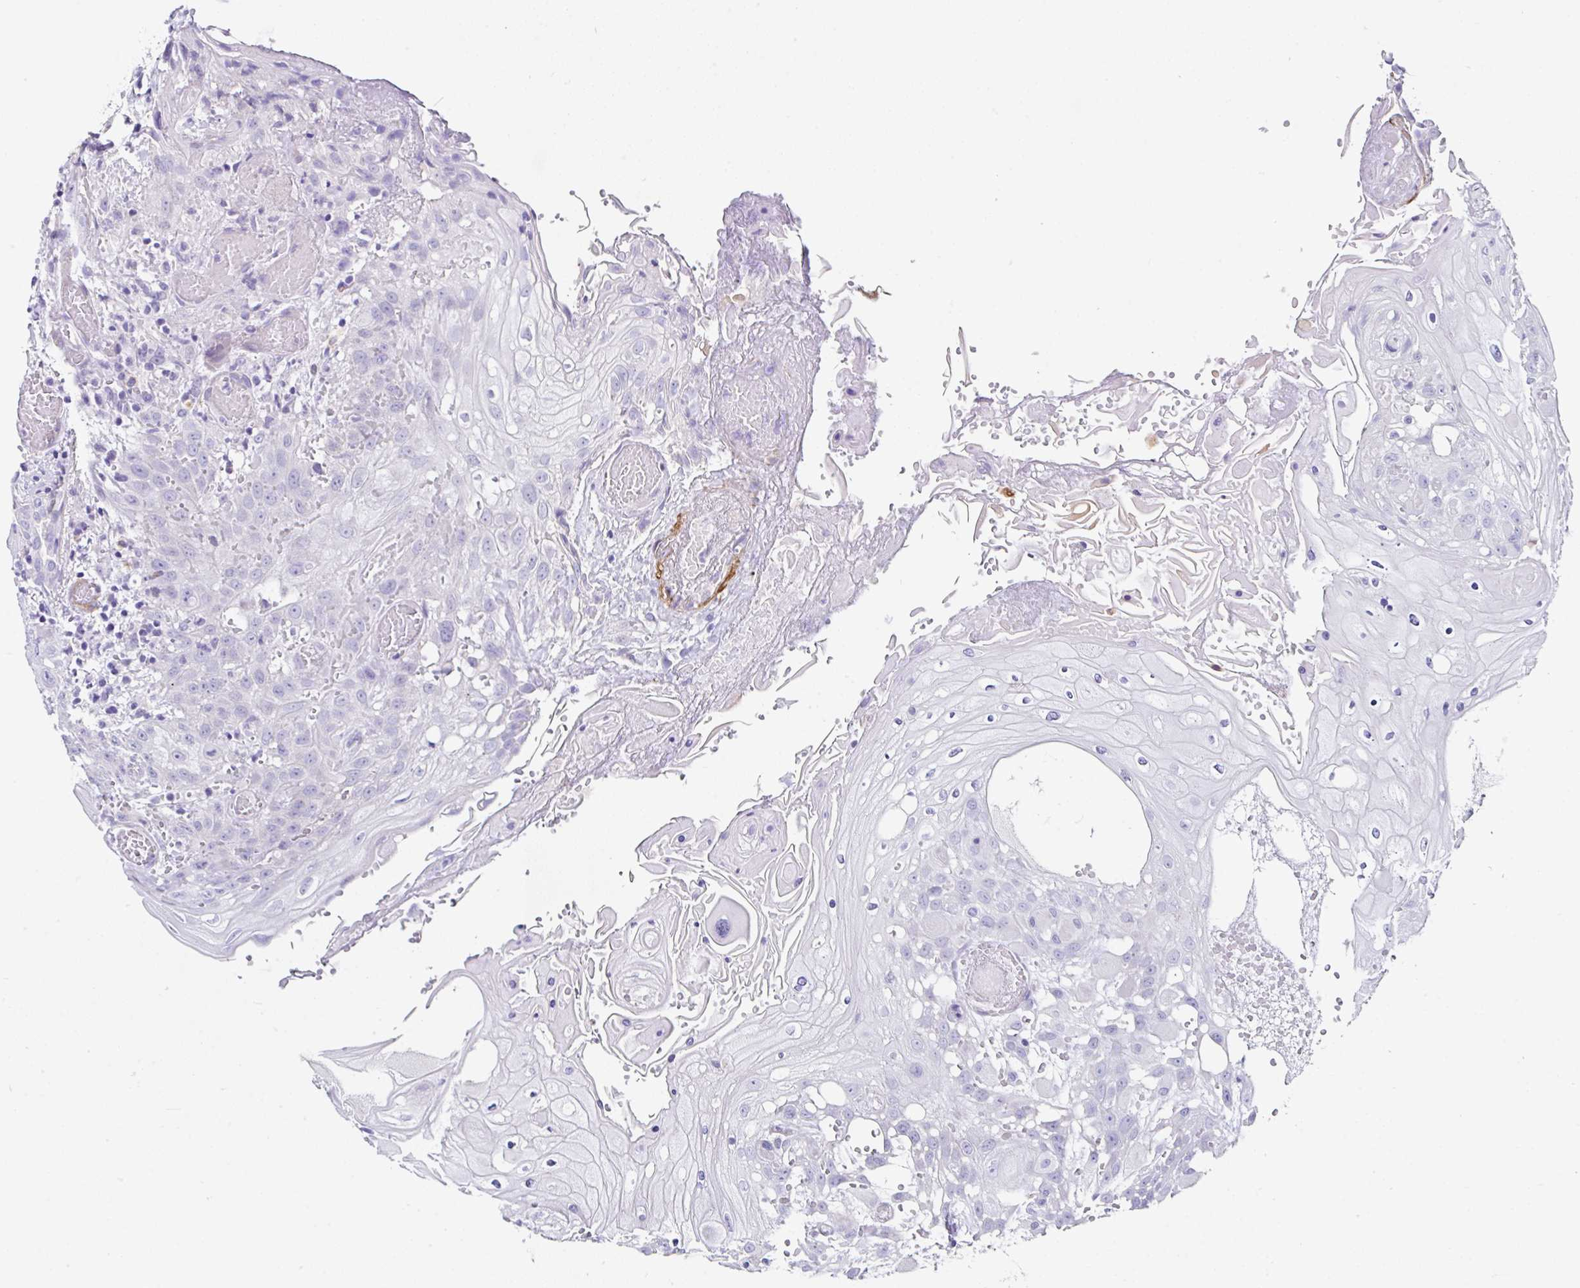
{"staining": {"intensity": "negative", "quantity": "none", "location": "none"}, "tissue": "head and neck cancer", "cell_type": "Tumor cells", "image_type": "cancer", "snomed": [{"axis": "morphology", "description": "Squamous cell carcinoma, NOS"}, {"axis": "topography", "description": "Head-Neck"}], "caption": "Protein analysis of head and neck squamous cell carcinoma displays no significant expression in tumor cells.", "gene": "PPFIA4", "patient": {"sex": "female", "age": 43}}